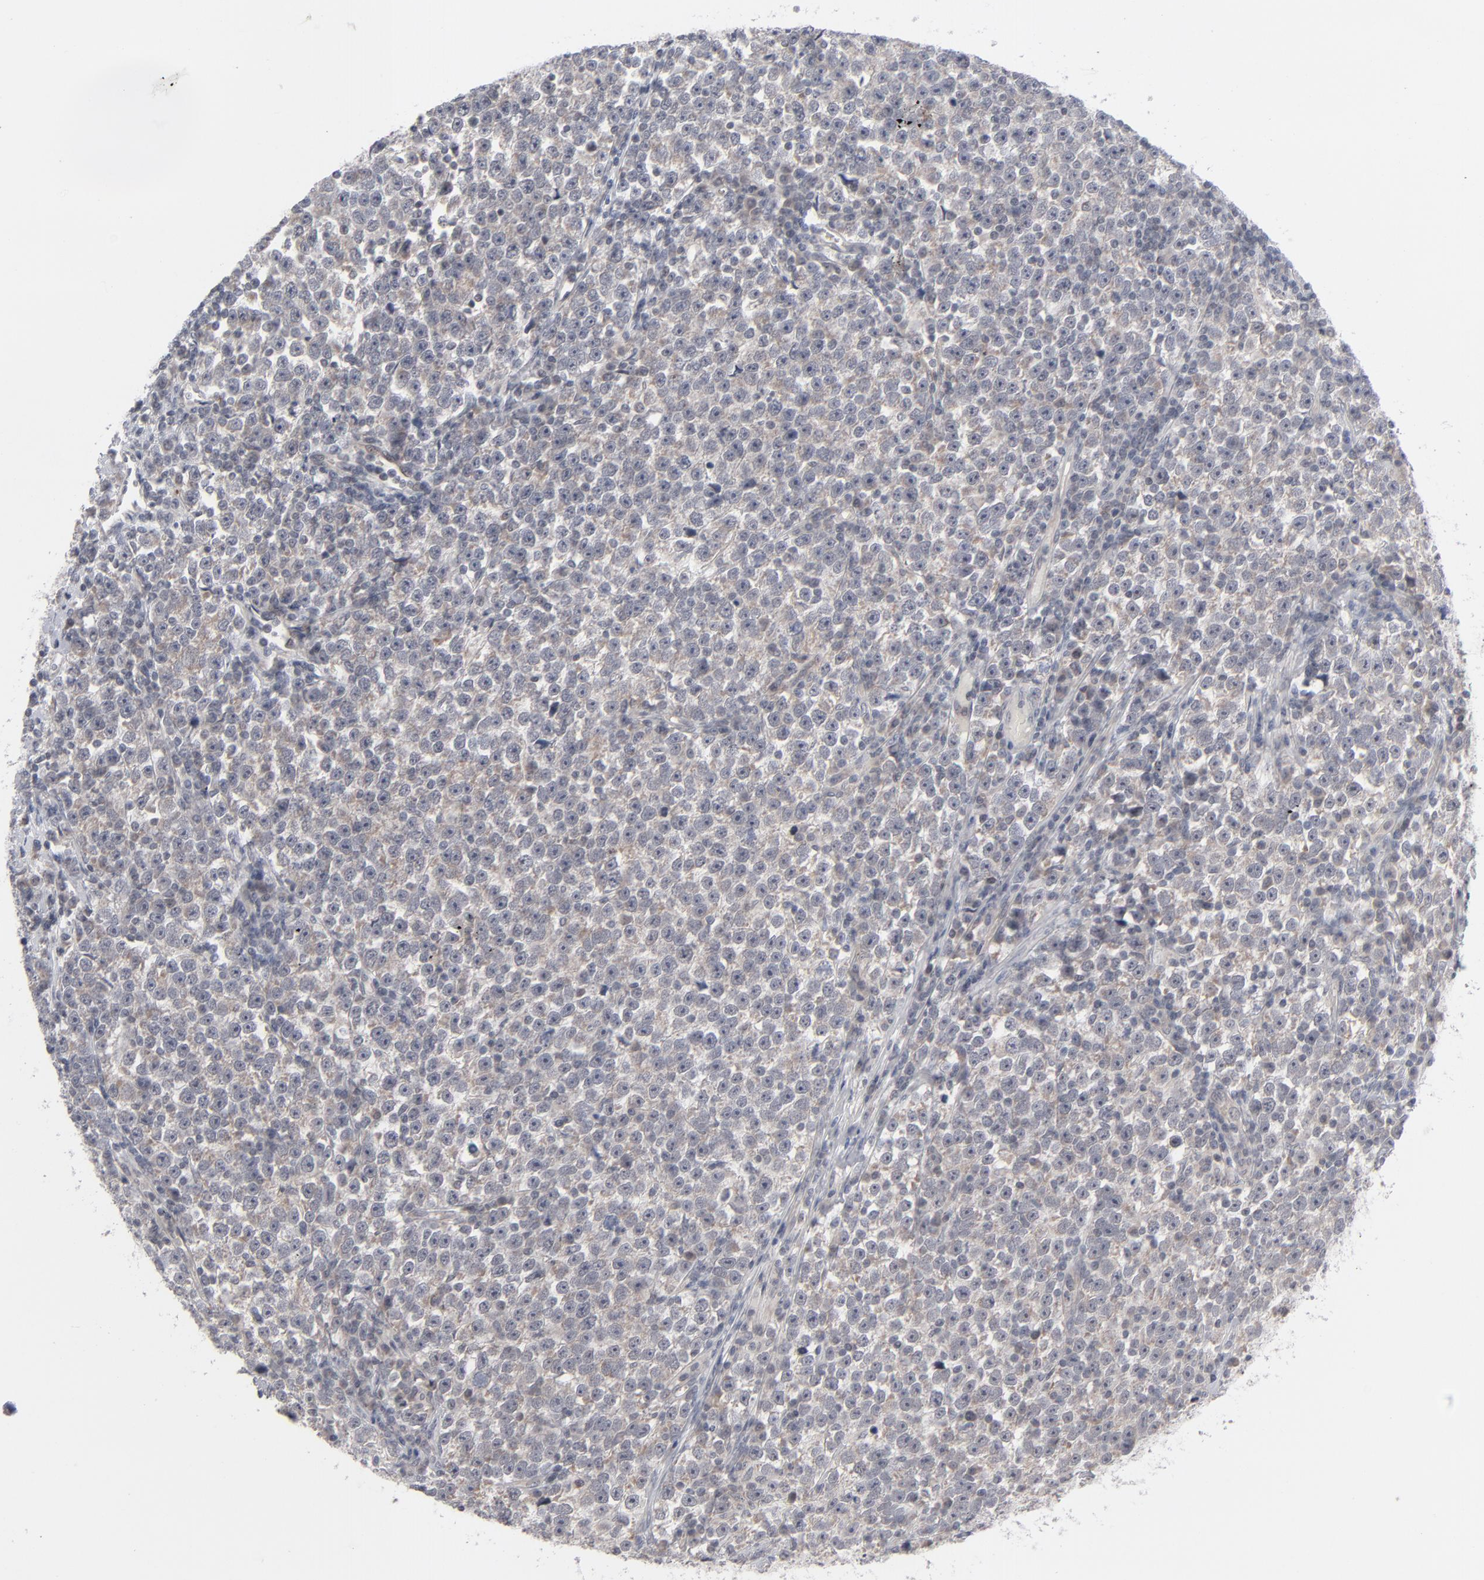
{"staining": {"intensity": "negative", "quantity": "none", "location": "none"}, "tissue": "testis cancer", "cell_type": "Tumor cells", "image_type": "cancer", "snomed": [{"axis": "morphology", "description": "Seminoma, NOS"}, {"axis": "topography", "description": "Testis"}], "caption": "DAB (3,3'-diaminobenzidine) immunohistochemical staining of testis cancer (seminoma) displays no significant expression in tumor cells.", "gene": "POF1B", "patient": {"sex": "male", "age": 43}}